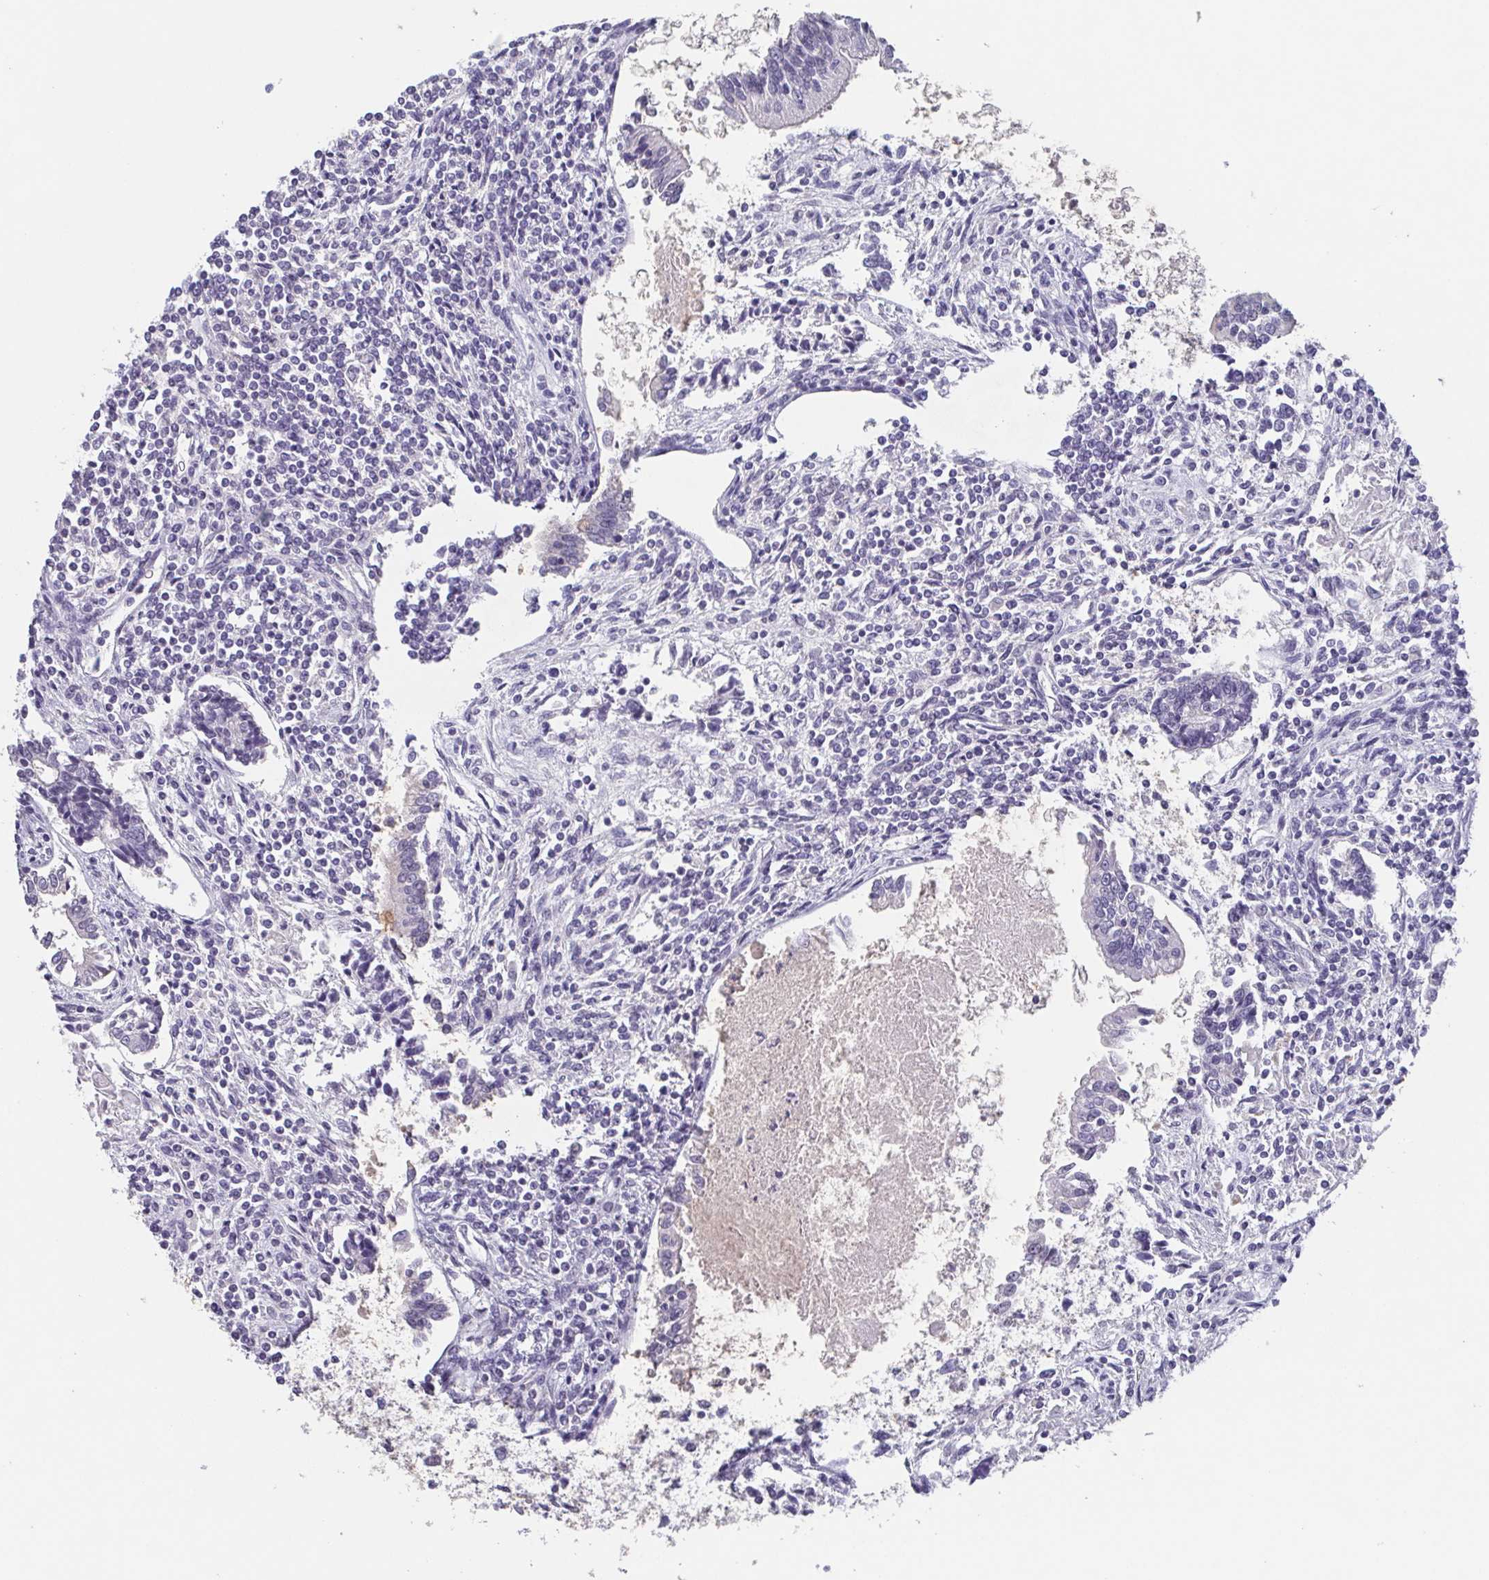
{"staining": {"intensity": "negative", "quantity": "none", "location": "none"}, "tissue": "testis cancer", "cell_type": "Tumor cells", "image_type": "cancer", "snomed": [{"axis": "morphology", "description": "Carcinoma, Embryonal, NOS"}, {"axis": "topography", "description": "Testis"}], "caption": "This is an immunohistochemistry micrograph of testis cancer. There is no expression in tumor cells.", "gene": "GHRL", "patient": {"sex": "male", "age": 37}}